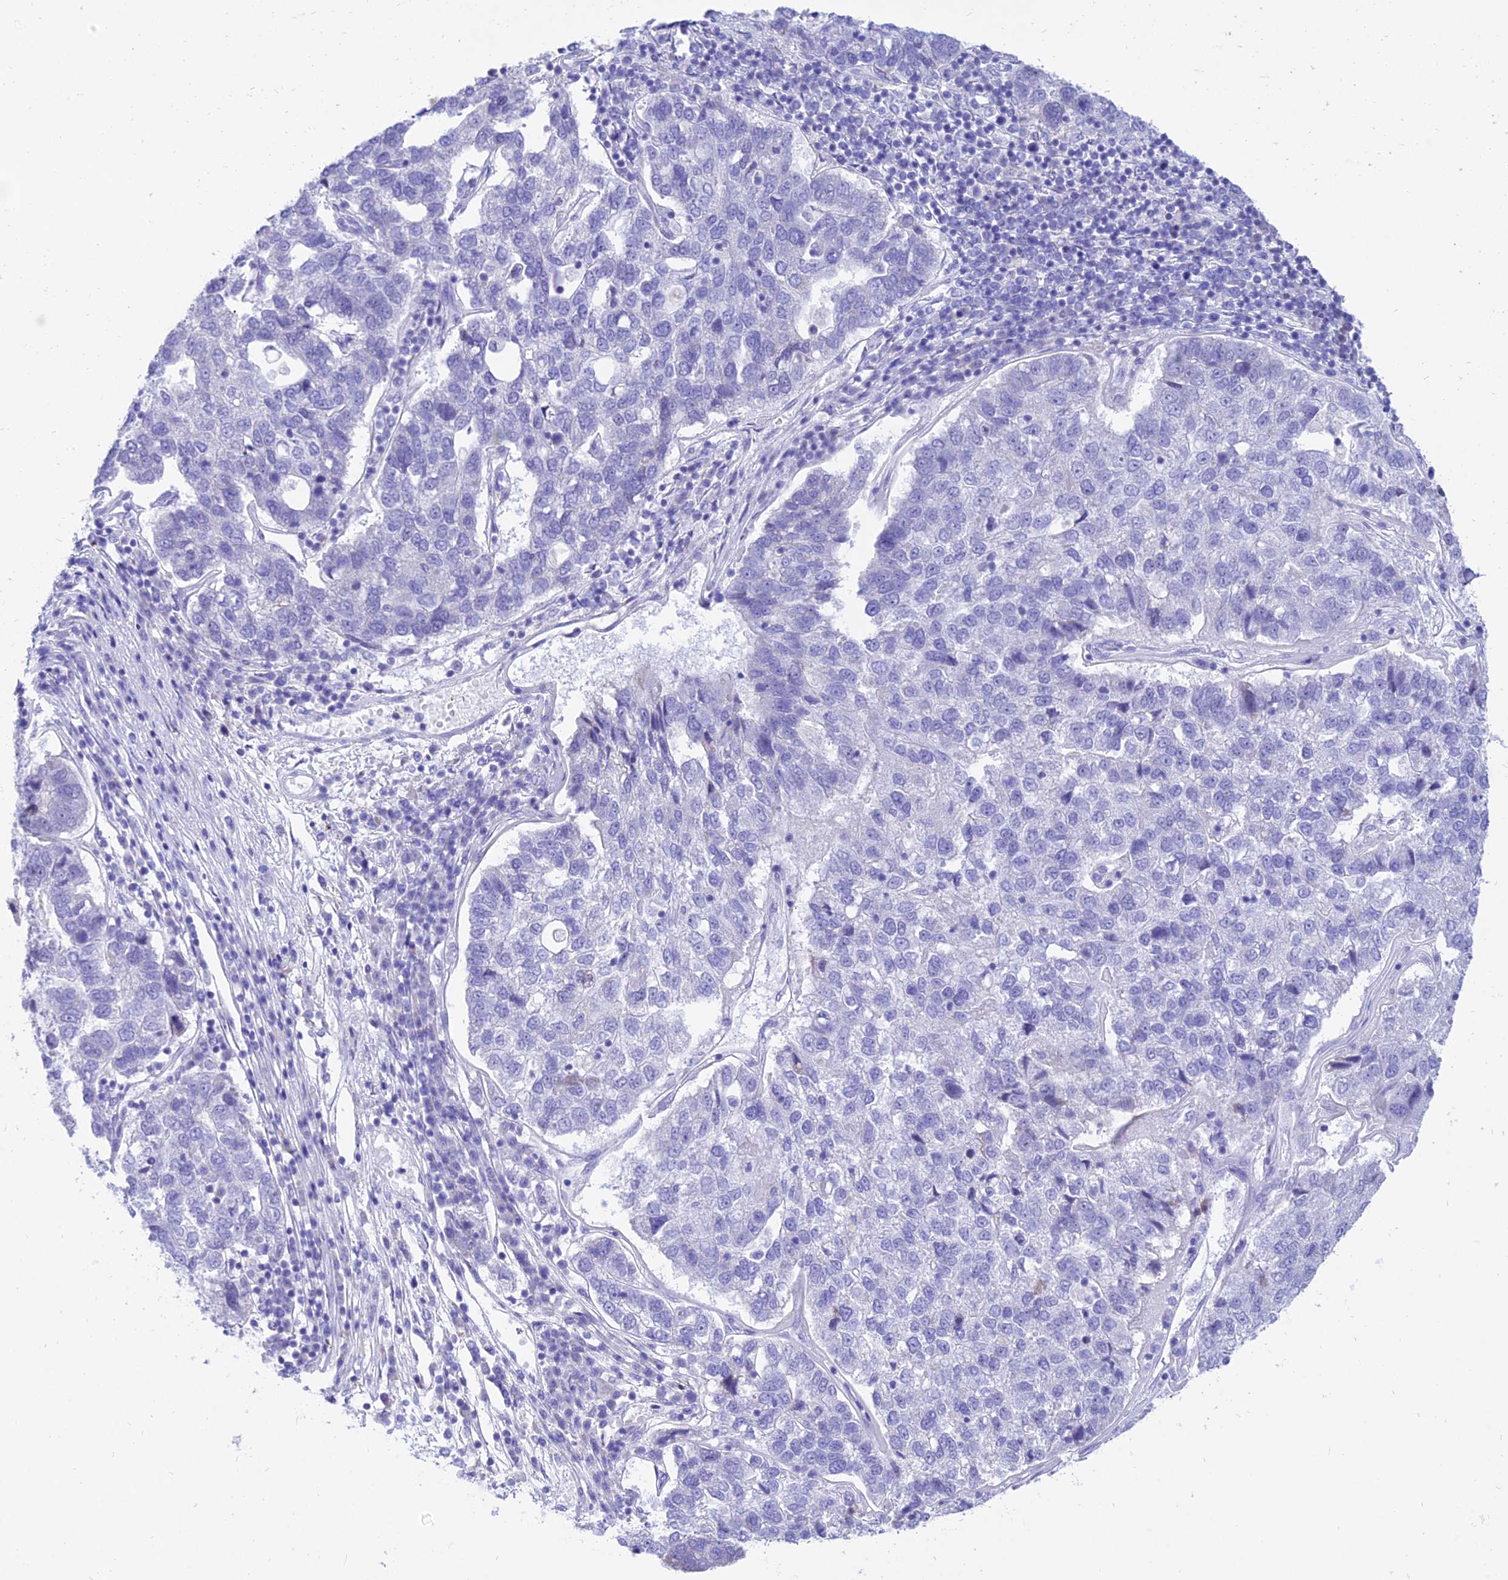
{"staining": {"intensity": "negative", "quantity": "none", "location": "none"}, "tissue": "pancreatic cancer", "cell_type": "Tumor cells", "image_type": "cancer", "snomed": [{"axis": "morphology", "description": "Adenocarcinoma, NOS"}, {"axis": "topography", "description": "Pancreas"}], "caption": "Immunohistochemistry micrograph of neoplastic tissue: pancreatic adenocarcinoma stained with DAB reveals no significant protein expression in tumor cells.", "gene": "PKN3", "patient": {"sex": "female", "age": 61}}